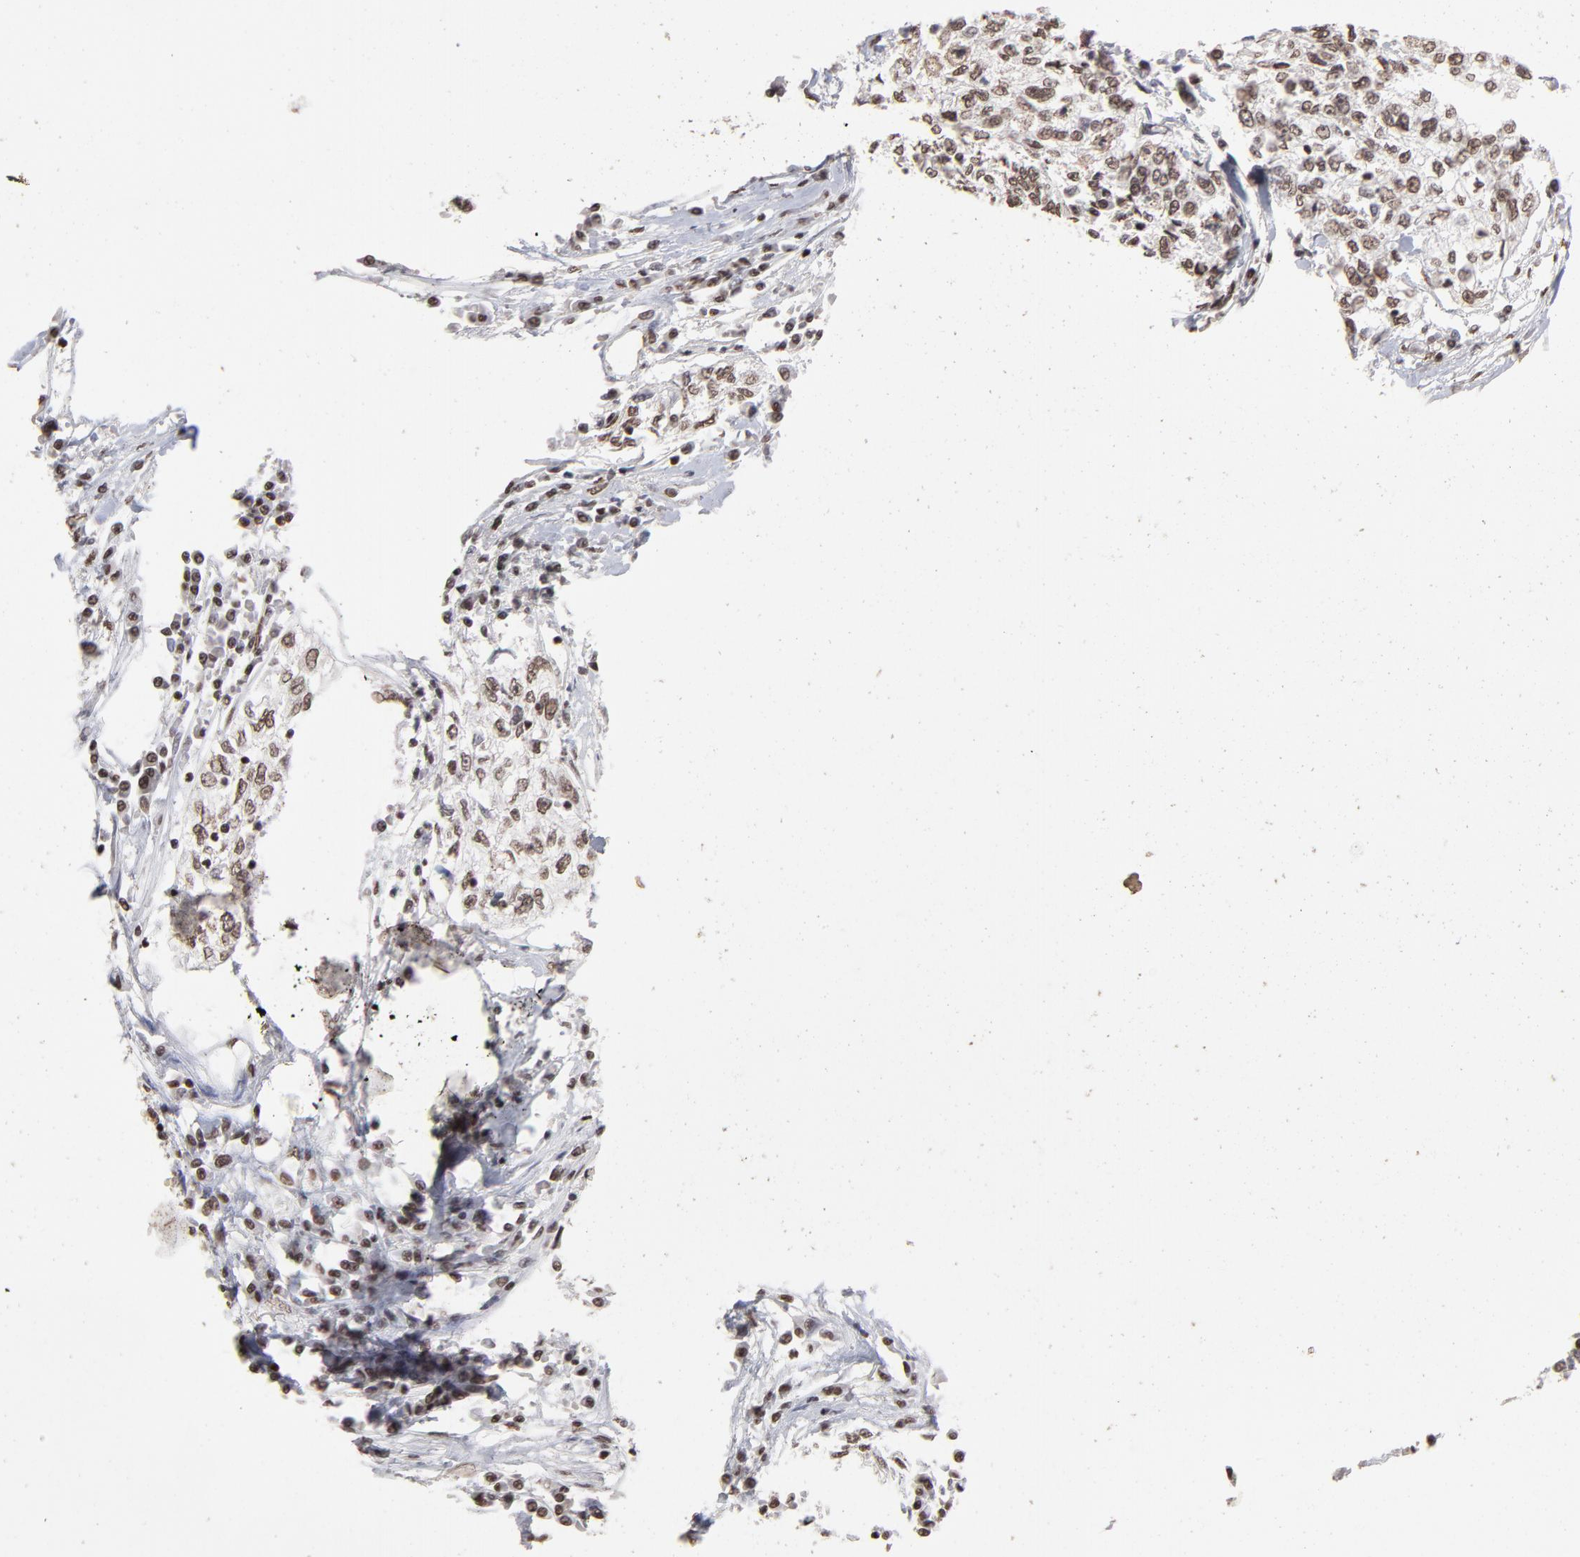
{"staining": {"intensity": "moderate", "quantity": ">75%", "location": "nuclear"}, "tissue": "cervical cancer", "cell_type": "Tumor cells", "image_type": "cancer", "snomed": [{"axis": "morphology", "description": "Normal tissue, NOS"}, {"axis": "morphology", "description": "Squamous cell carcinoma, NOS"}, {"axis": "topography", "description": "Cervix"}], "caption": "The image shows a brown stain indicating the presence of a protein in the nuclear of tumor cells in cervical cancer (squamous cell carcinoma). The staining was performed using DAB (3,3'-diaminobenzidine) to visualize the protein expression in brown, while the nuclei were stained in blue with hematoxylin (Magnification: 20x).", "gene": "ZNF3", "patient": {"sex": "female", "age": 45}}